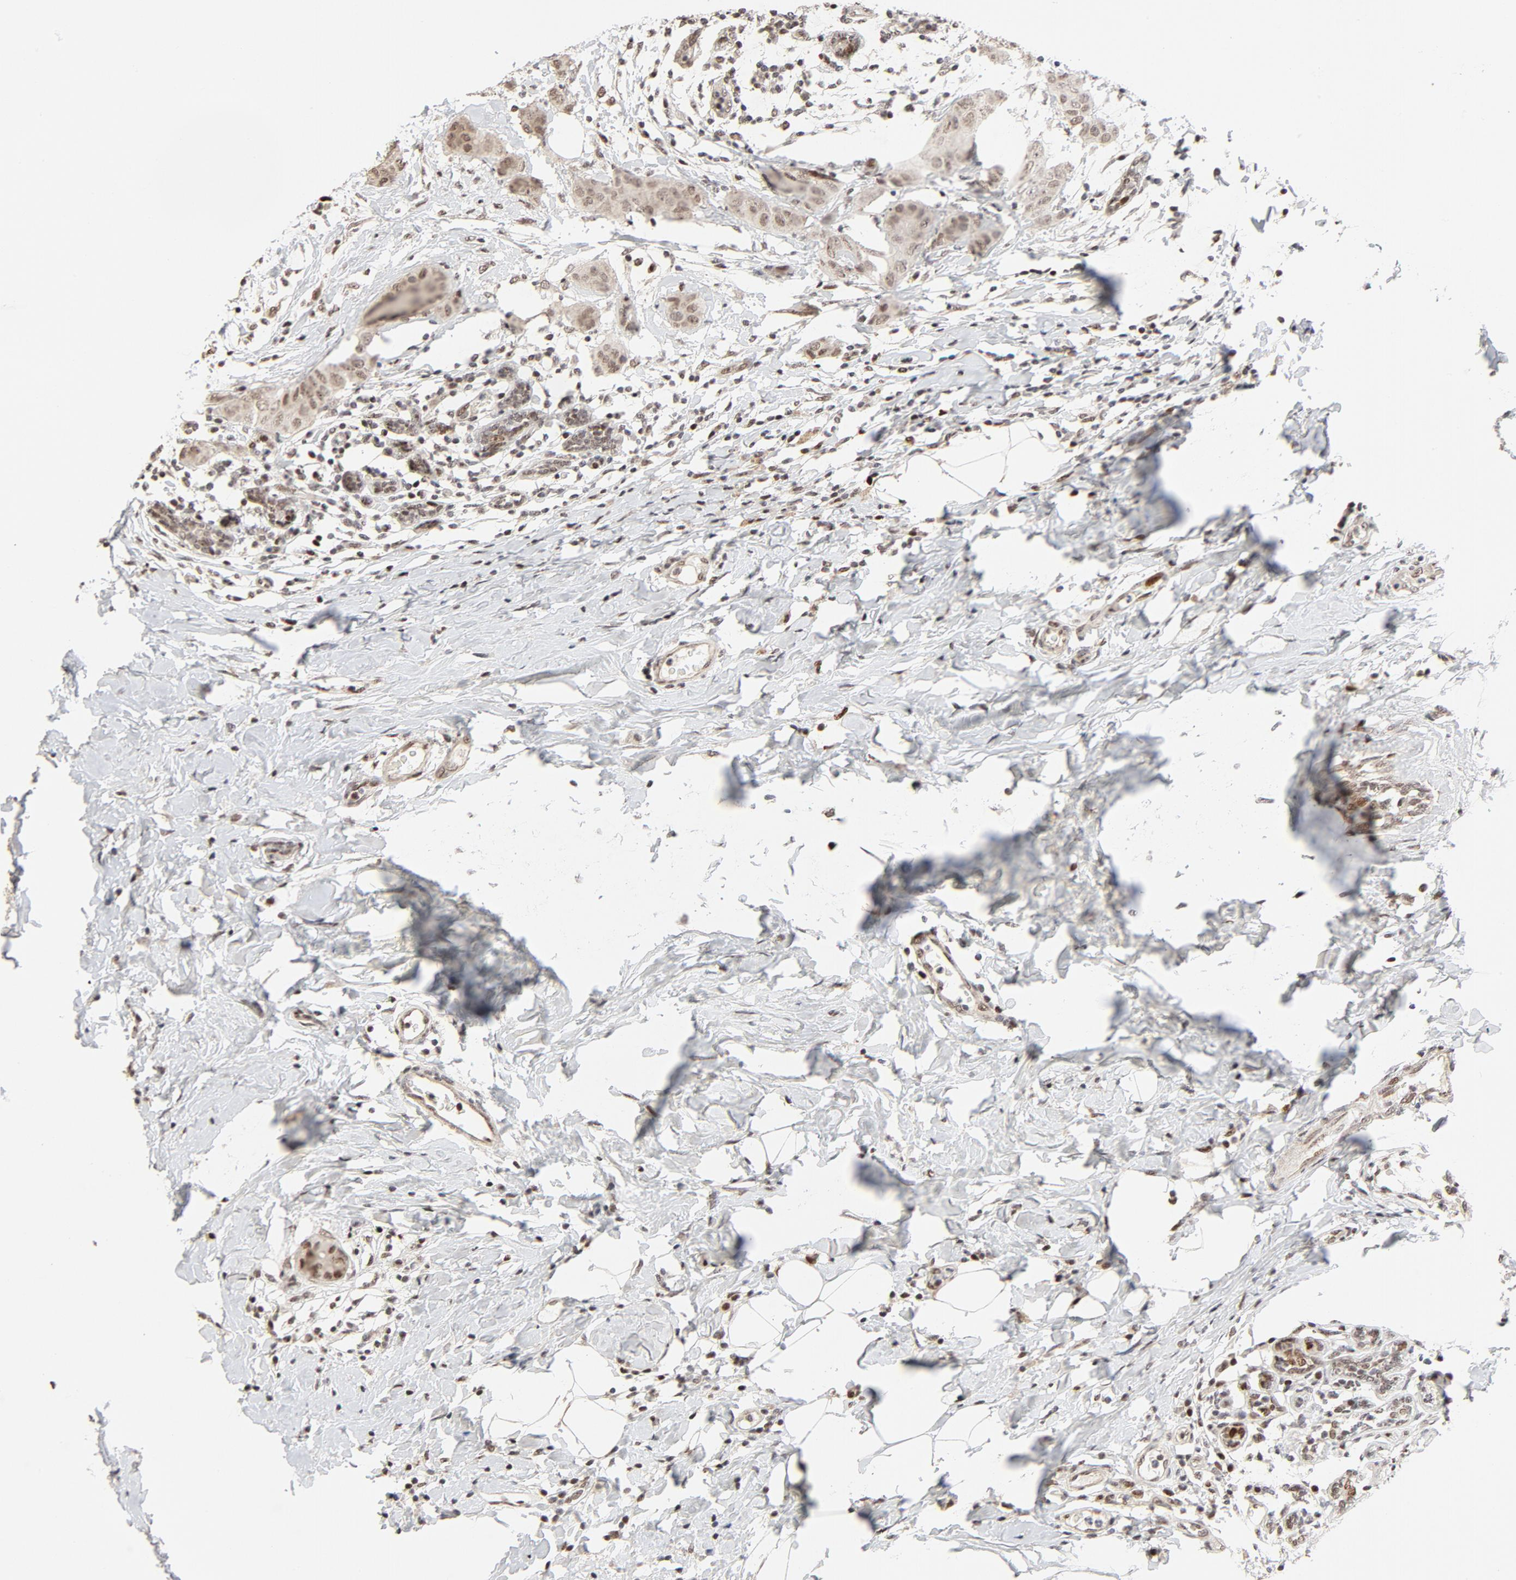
{"staining": {"intensity": "moderate", "quantity": ">75%", "location": "nuclear"}, "tissue": "breast cancer", "cell_type": "Tumor cells", "image_type": "cancer", "snomed": [{"axis": "morphology", "description": "Duct carcinoma"}, {"axis": "topography", "description": "Breast"}], "caption": "Tumor cells exhibit medium levels of moderate nuclear expression in about >75% of cells in infiltrating ductal carcinoma (breast).", "gene": "GTF2I", "patient": {"sex": "female", "age": 40}}